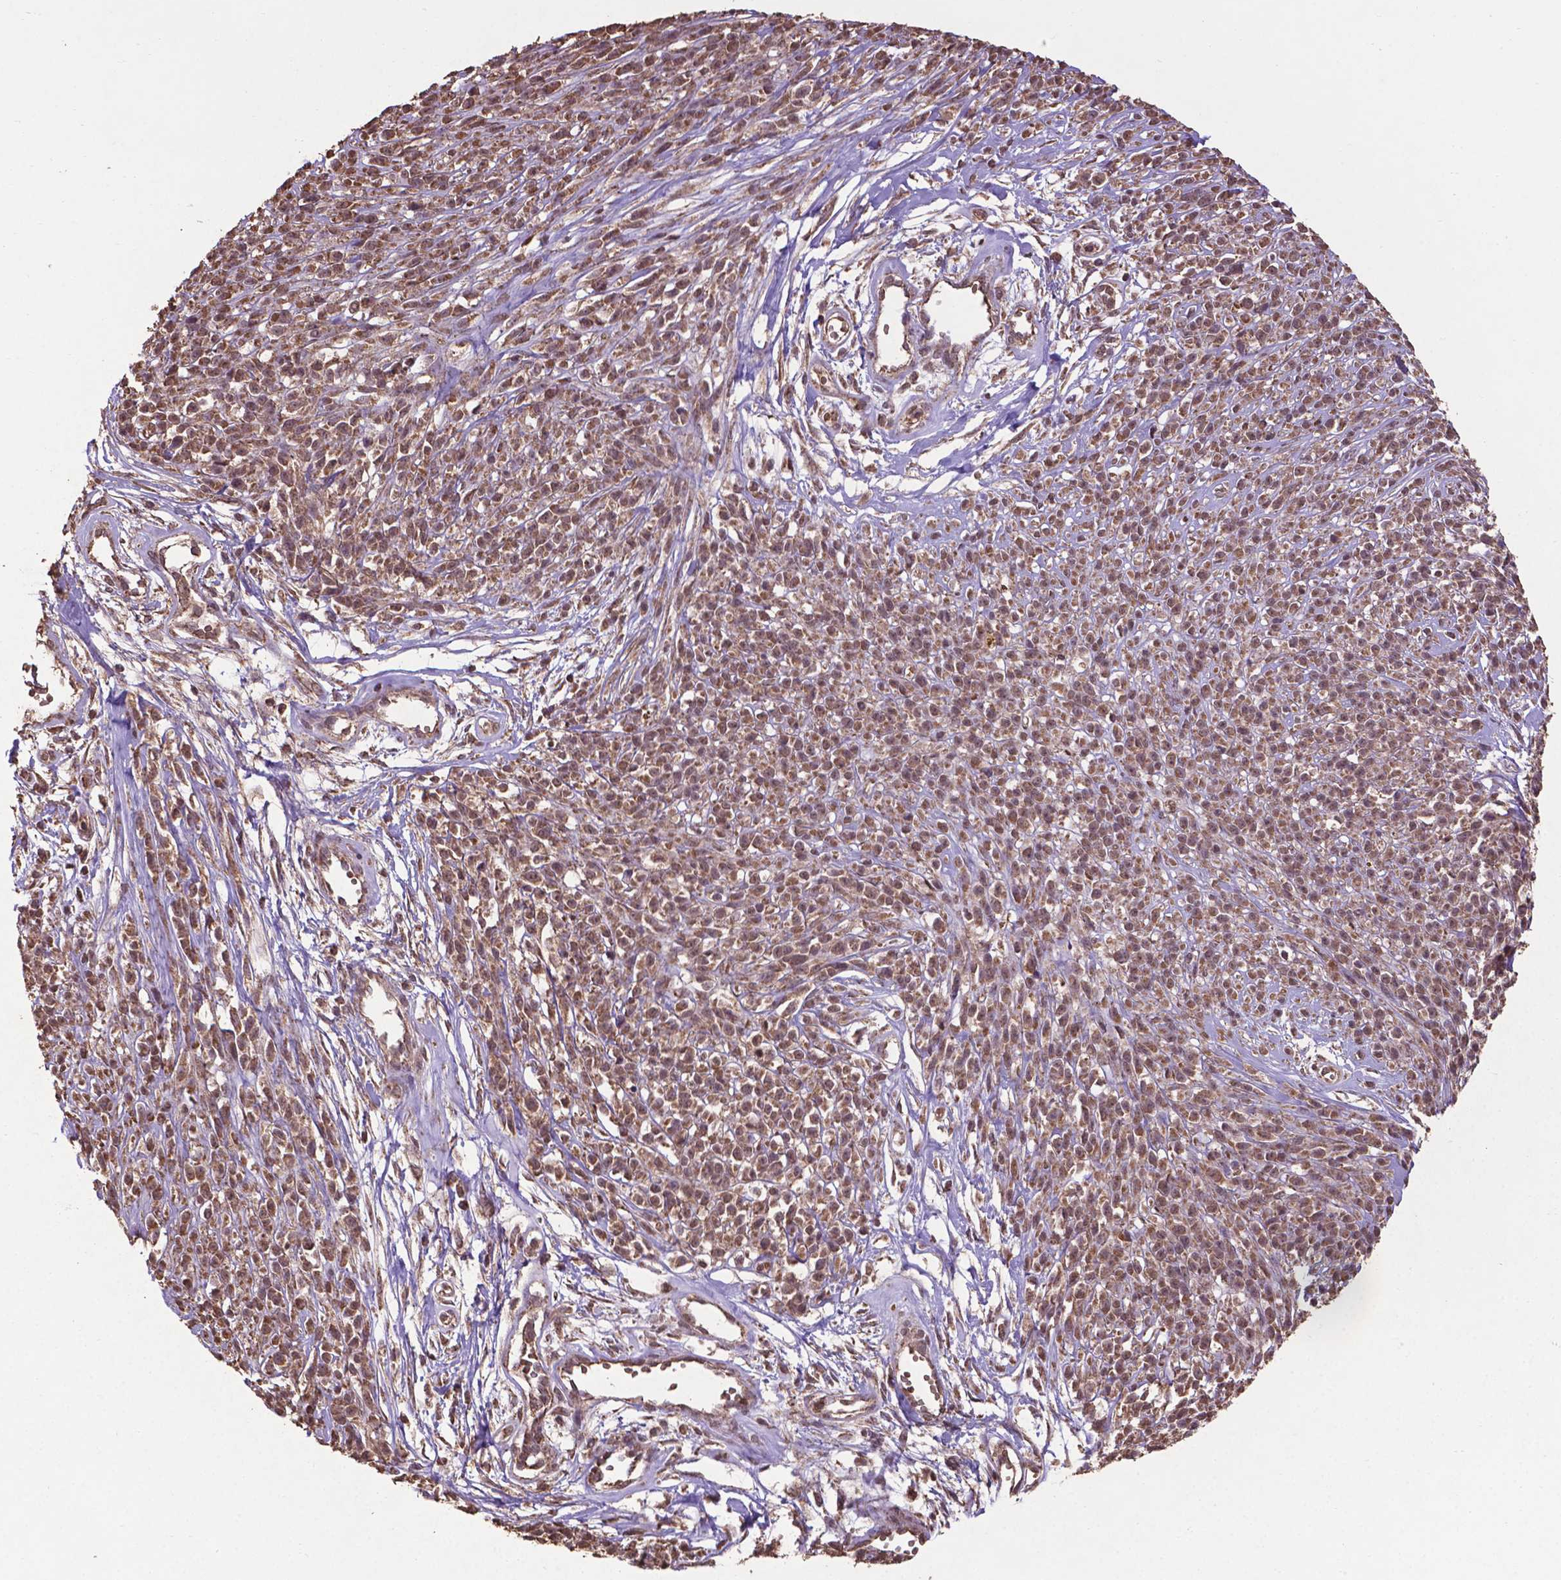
{"staining": {"intensity": "moderate", "quantity": ">75%", "location": "cytoplasmic/membranous"}, "tissue": "melanoma", "cell_type": "Tumor cells", "image_type": "cancer", "snomed": [{"axis": "morphology", "description": "Malignant melanoma, NOS"}, {"axis": "topography", "description": "Skin"}, {"axis": "topography", "description": "Skin of trunk"}], "caption": "The photomicrograph shows staining of melanoma, revealing moderate cytoplasmic/membranous protein expression (brown color) within tumor cells. (brown staining indicates protein expression, while blue staining denotes nuclei).", "gene": "DCAF1", "patient": {"sex": "male", "age": 74}}